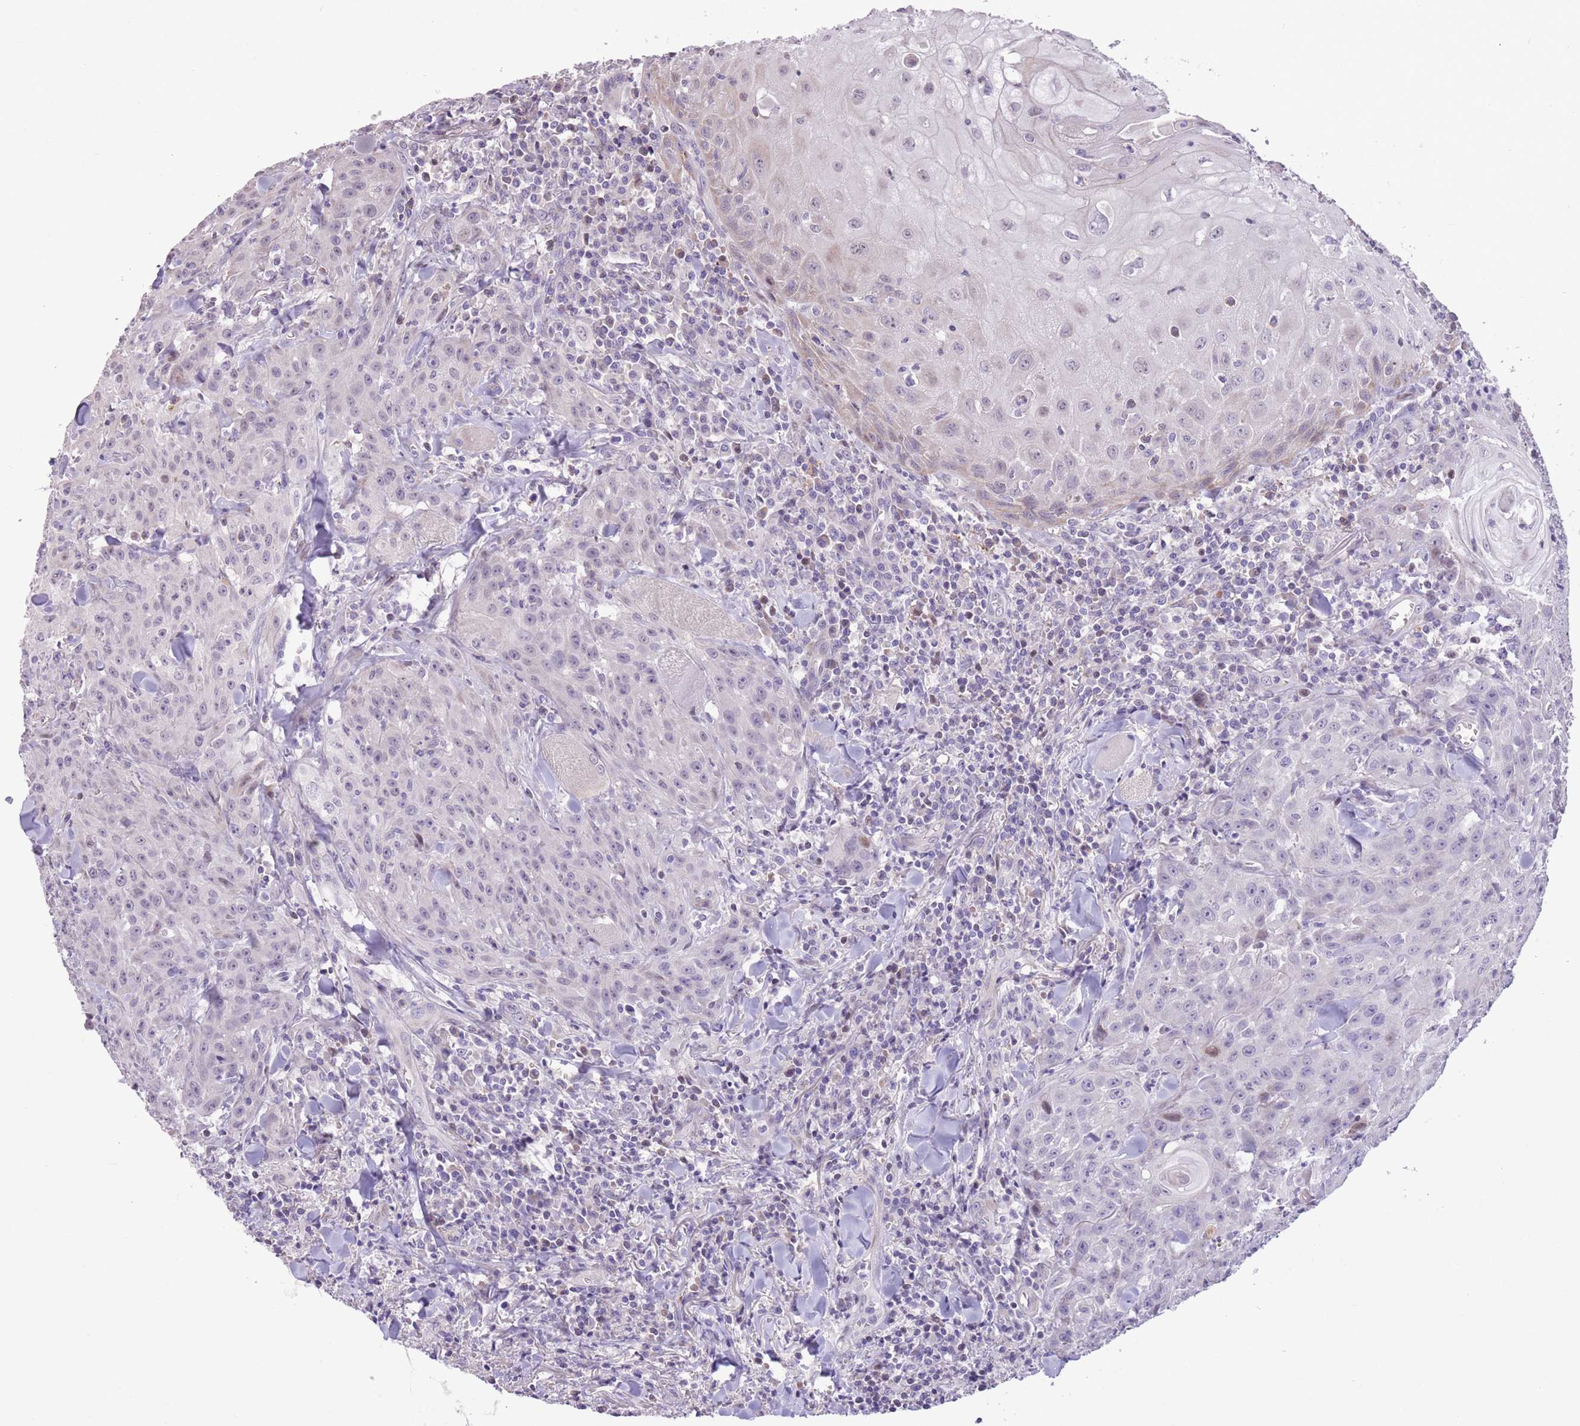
{"staining": {"intensity": "negative", "quantity": "none", "location": "none"}, "tissue": "head and neck cancer", "cell_type": "Tumor cells", "image_type": "cancer", "snomed": [{"axis": "morphology", "description": "Normal tissue, NOS"}, {"axis": "morphology", "description": "Squamous cell carcinoma, NOS"}, {"axis": "topography", "description": "Oral tissue"}, {"axis": "topography", "description": "Head-Neck"}], "caption": "There is no significant staining in tumor cells of head and neck cancer (squamous cell carcinoma). (DAB (3,3'-diaminobenzidine) IHC with hematoxylin counter stain).", "gene": "WDR70", "patient": {"sex": "female", "age": 70}}